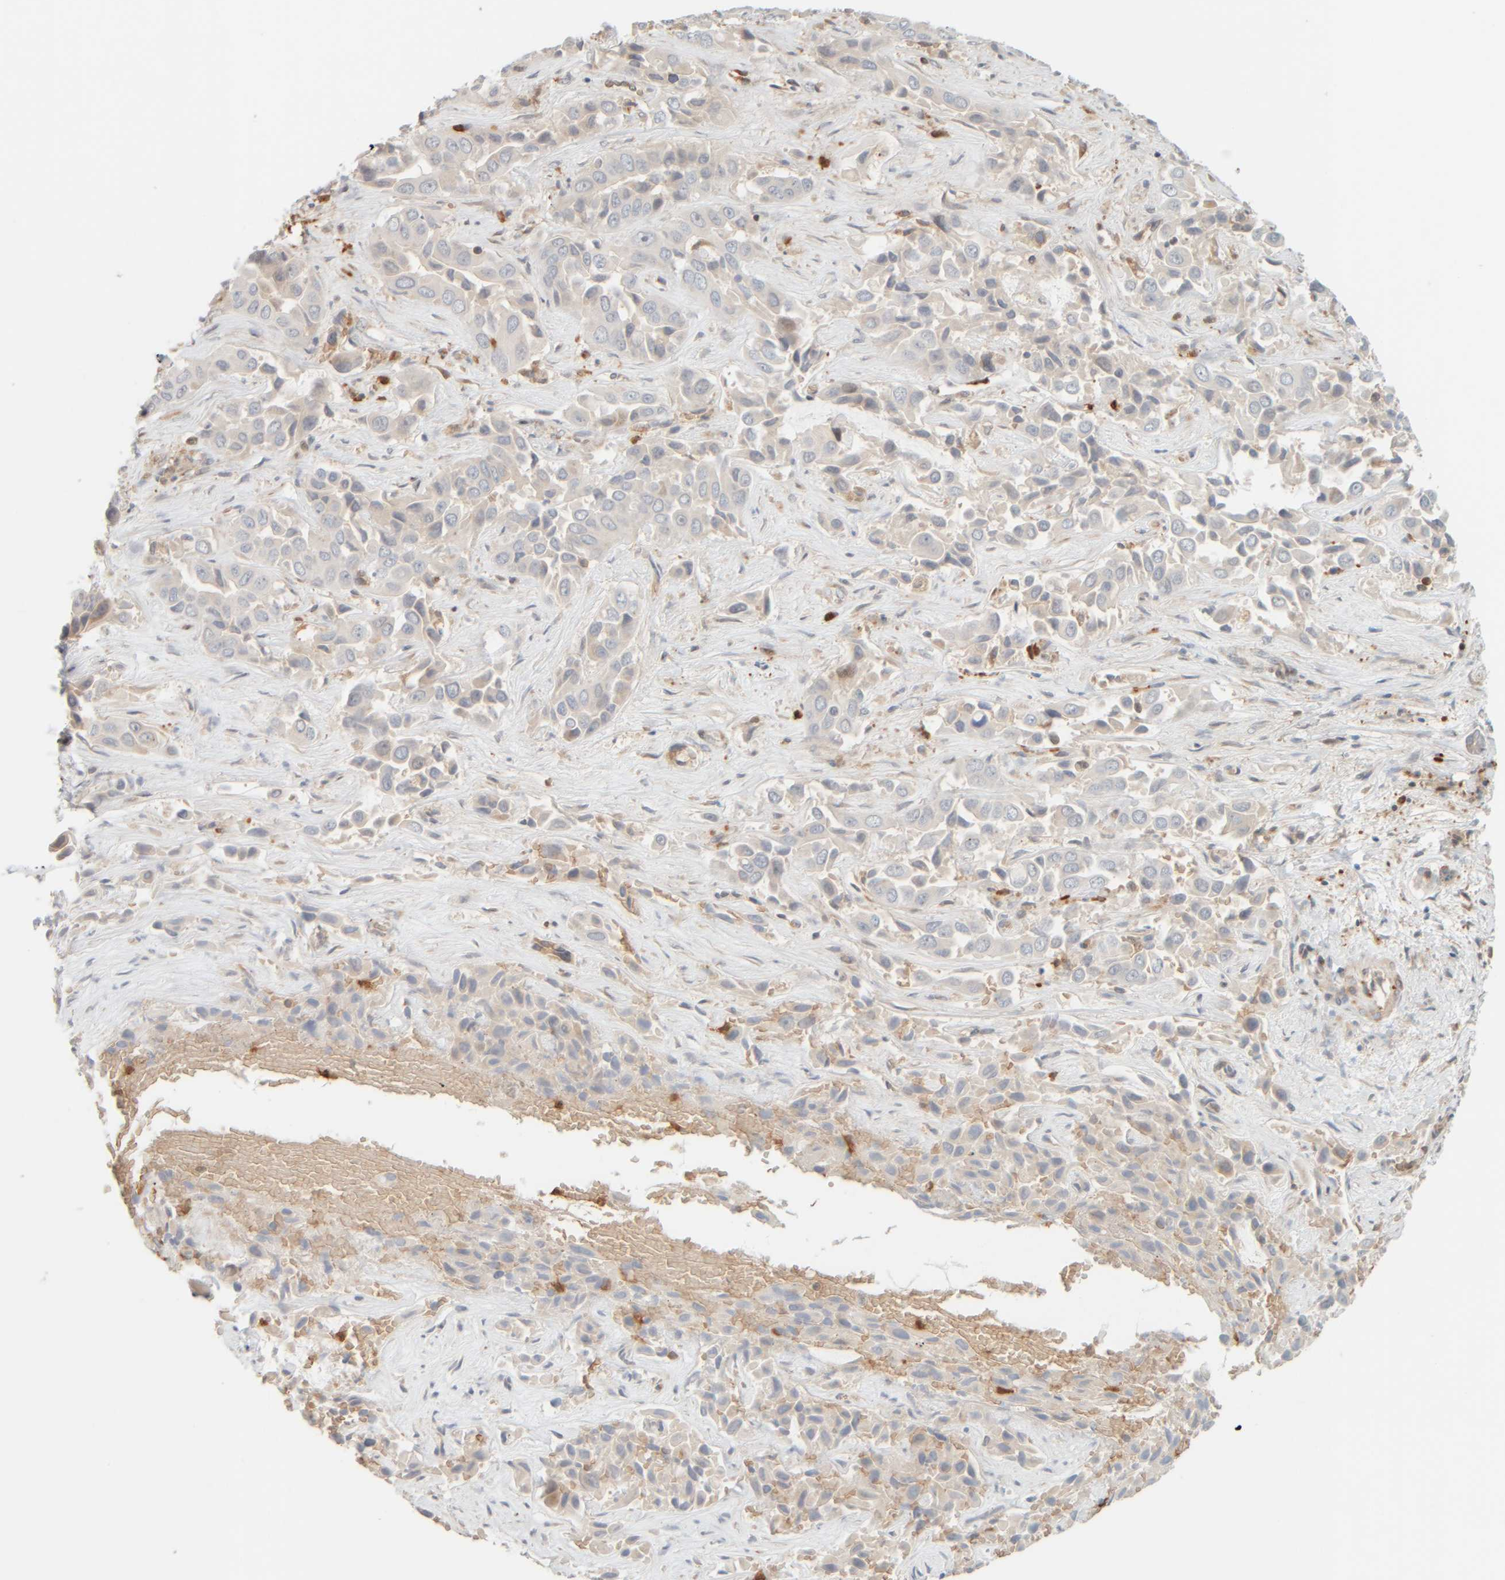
{"staining": {"intensity": "negative", "quantity": "none", "location": "none"}, "tissue": "liver cancer", "cell_type": "Tumor cells", "image_type": "cancer", "snomed": [{"axis": "morphology", "description": "Cholangiocarcinoma"}, {"axis": "topography", "description": "Liver"}], "caption": "Immunohistochemistry (IHC) histopathology image of neoplastic tissue: liver cholangiocarcinoma stained with DAB reveals no significant protein expression in tumor cells.", "gene": "PTGES3L-AARSD1", "patient": {"sex": "female", "age": 52}}